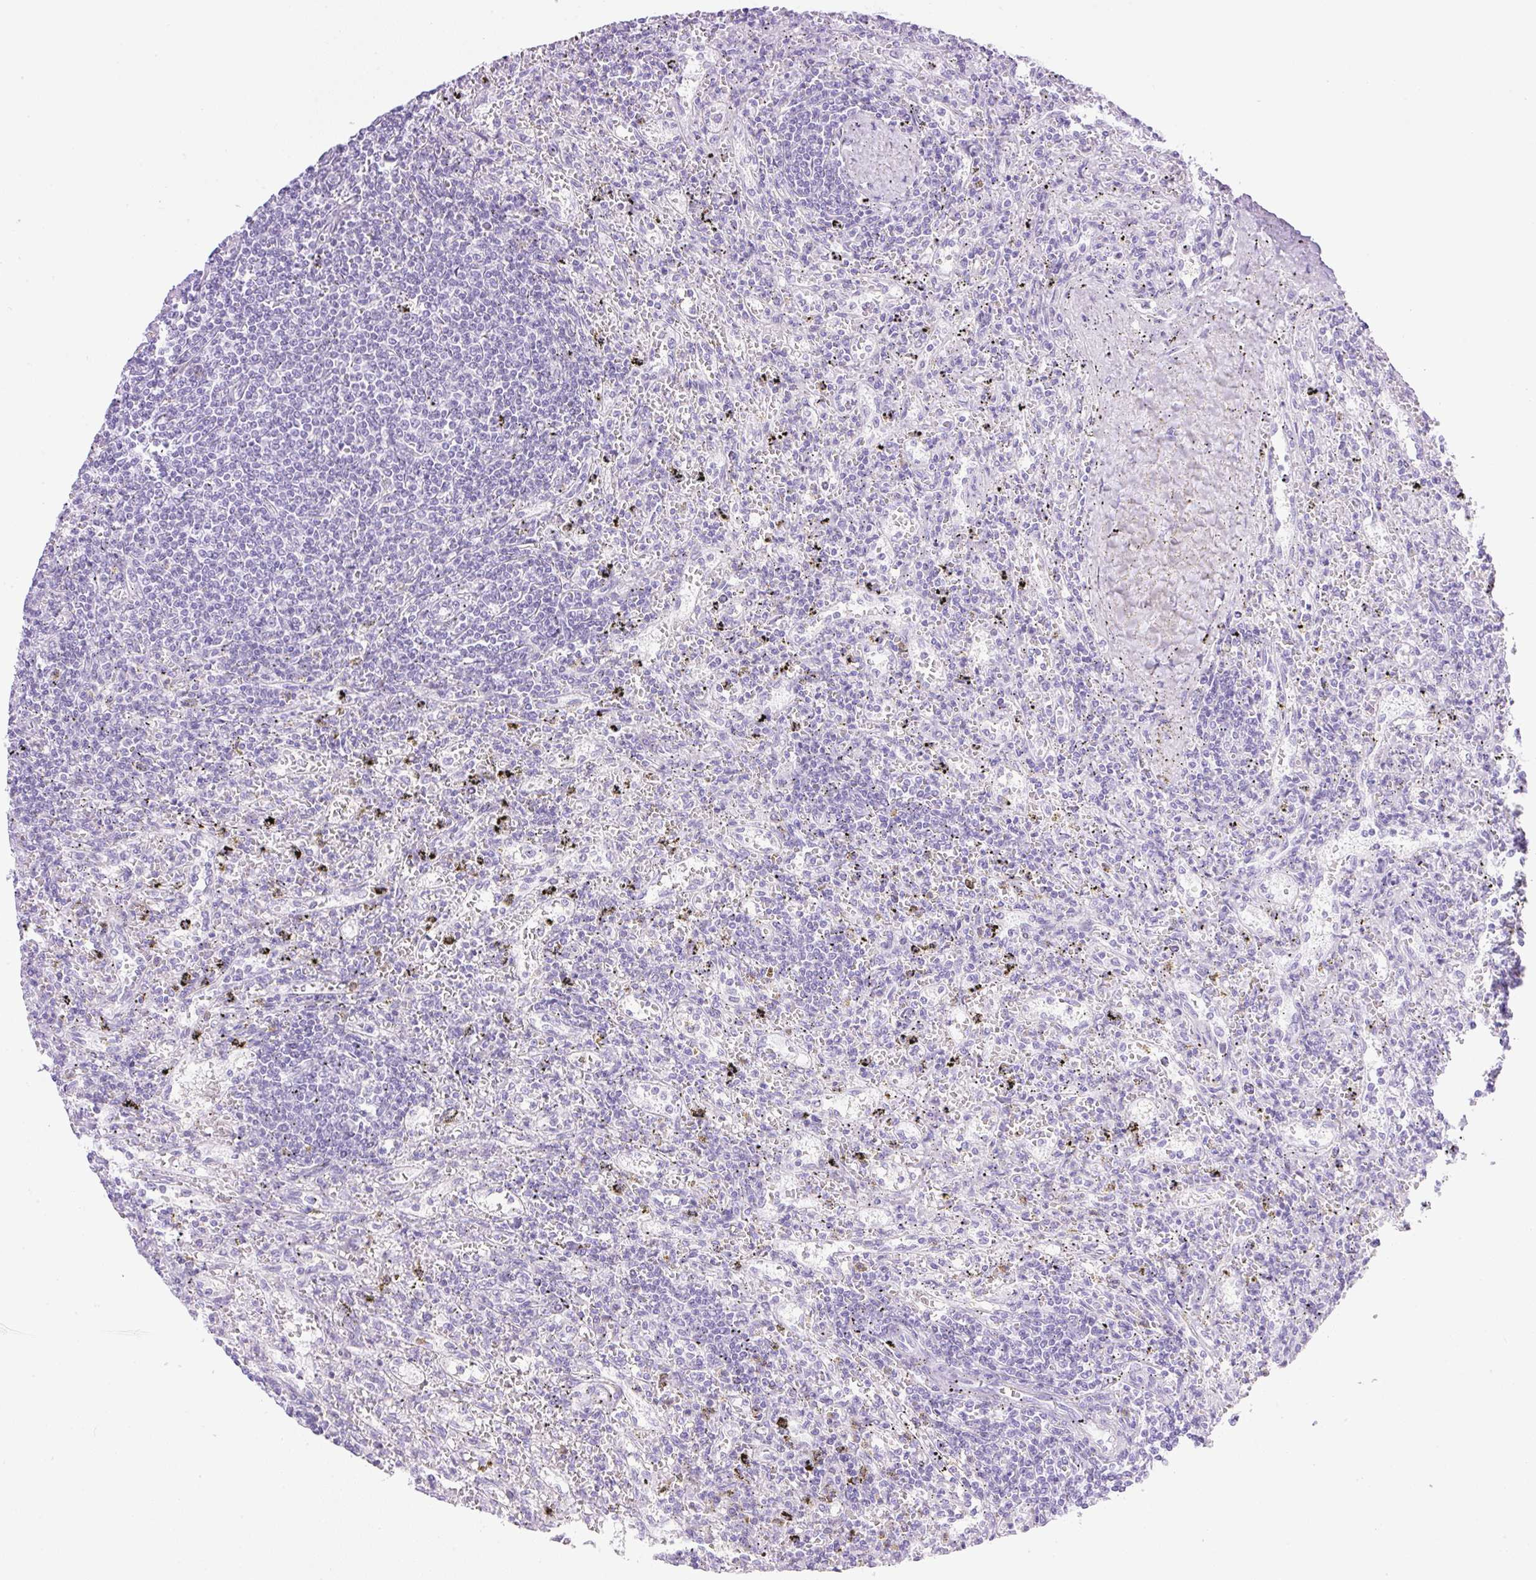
{"staining": {"intensity": "negative", "quantity": "none", "location": "none"}, "tissue": "lymphoma", "cell_type": "Tumor cells", "image_type": "cancer", "snomed": [{"axis": "morphology", "description": "Malignant lymphoma, non-Hodgkin's type, Low grade"}, {"axis": "topography", "description": "Spleen"}], "caption": "Protein analysis of low-grade malignant lymphoma, non-Hodgkin's type demonstrates no significant positivity in tumor cells.", "gene": "SPRR4", "patient": {"sex": "male", "age": 76}}